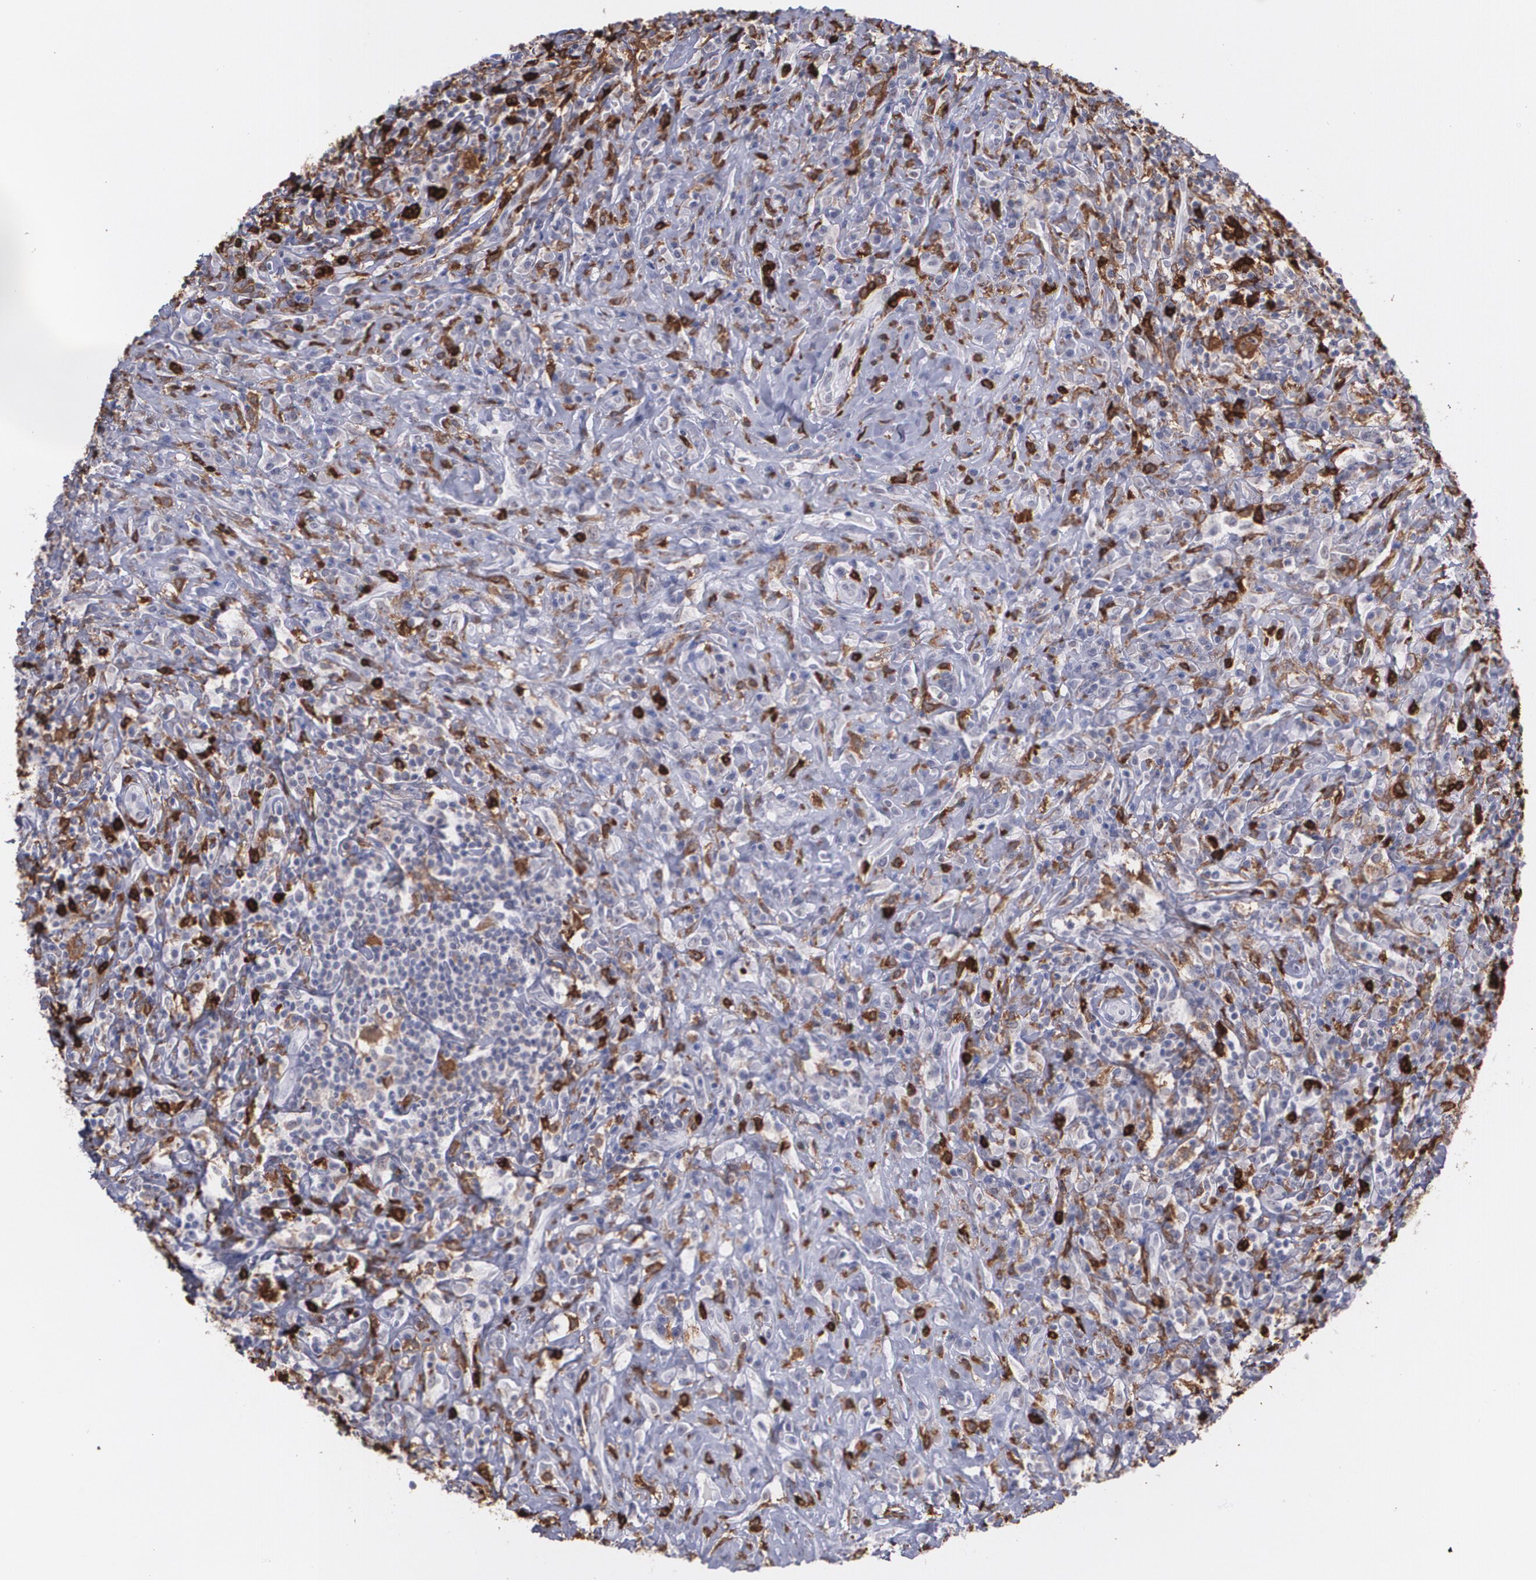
{"staining": {"intensity": "negative", "quantity": "none", "location": "none"}, "tissue": "lymphoma", "cell_type": "Tumor cells", "image_type": "cancer", "snomed": [{"axis": "morphology", "description": "Hodgkin's disease, NOS"}, {"axis": "topography", "description": "Lymph node"}], "caption": "DAB (3,3'-diaminobenzidine) immunohistochemical staining of Hodgkin's disease reveals no significant staining in tumor cells.", "gene": "NCF2", "patient": {"sex": "female", "age": 25}}